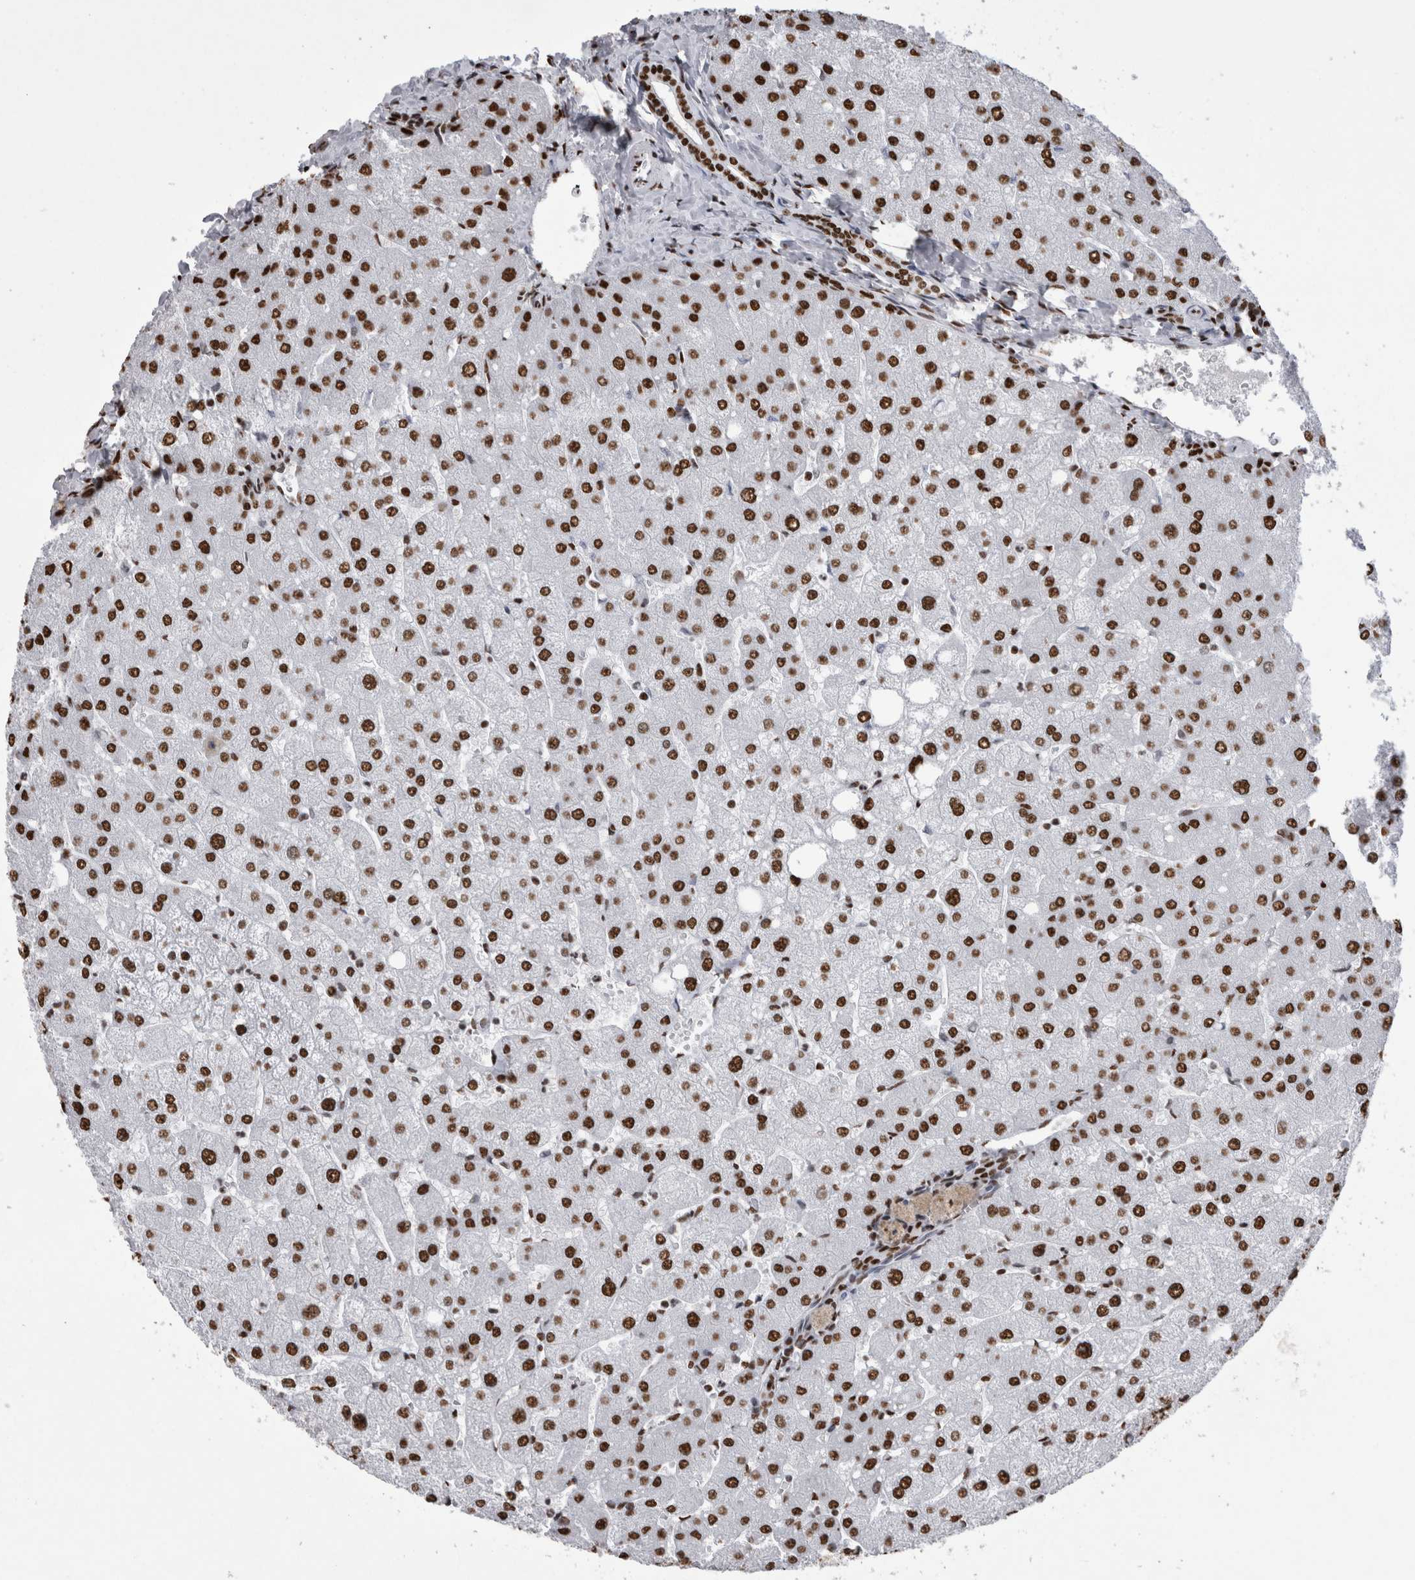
{"staining": {"intensity": "strong", "quantity": ">75%", "location": "nuclear"}, "tissue": "liver", "cell_type": "Cholangiocytes", "image_type": "normal", "snomed": [{"axis": "morphology", "description": "Normal tissue, NOS"}, {"axis": "topography", "description": "Liver"}], "caption": "Immunohistochemical staining of benign liver shows high levels of strong nuclear expression in about >75% of cholangiocytes. (Brightfield microscopy of DAB IHC at high magnification).", "gene": "ALPK3", "patient": {"sex": "male", "age": 55}}